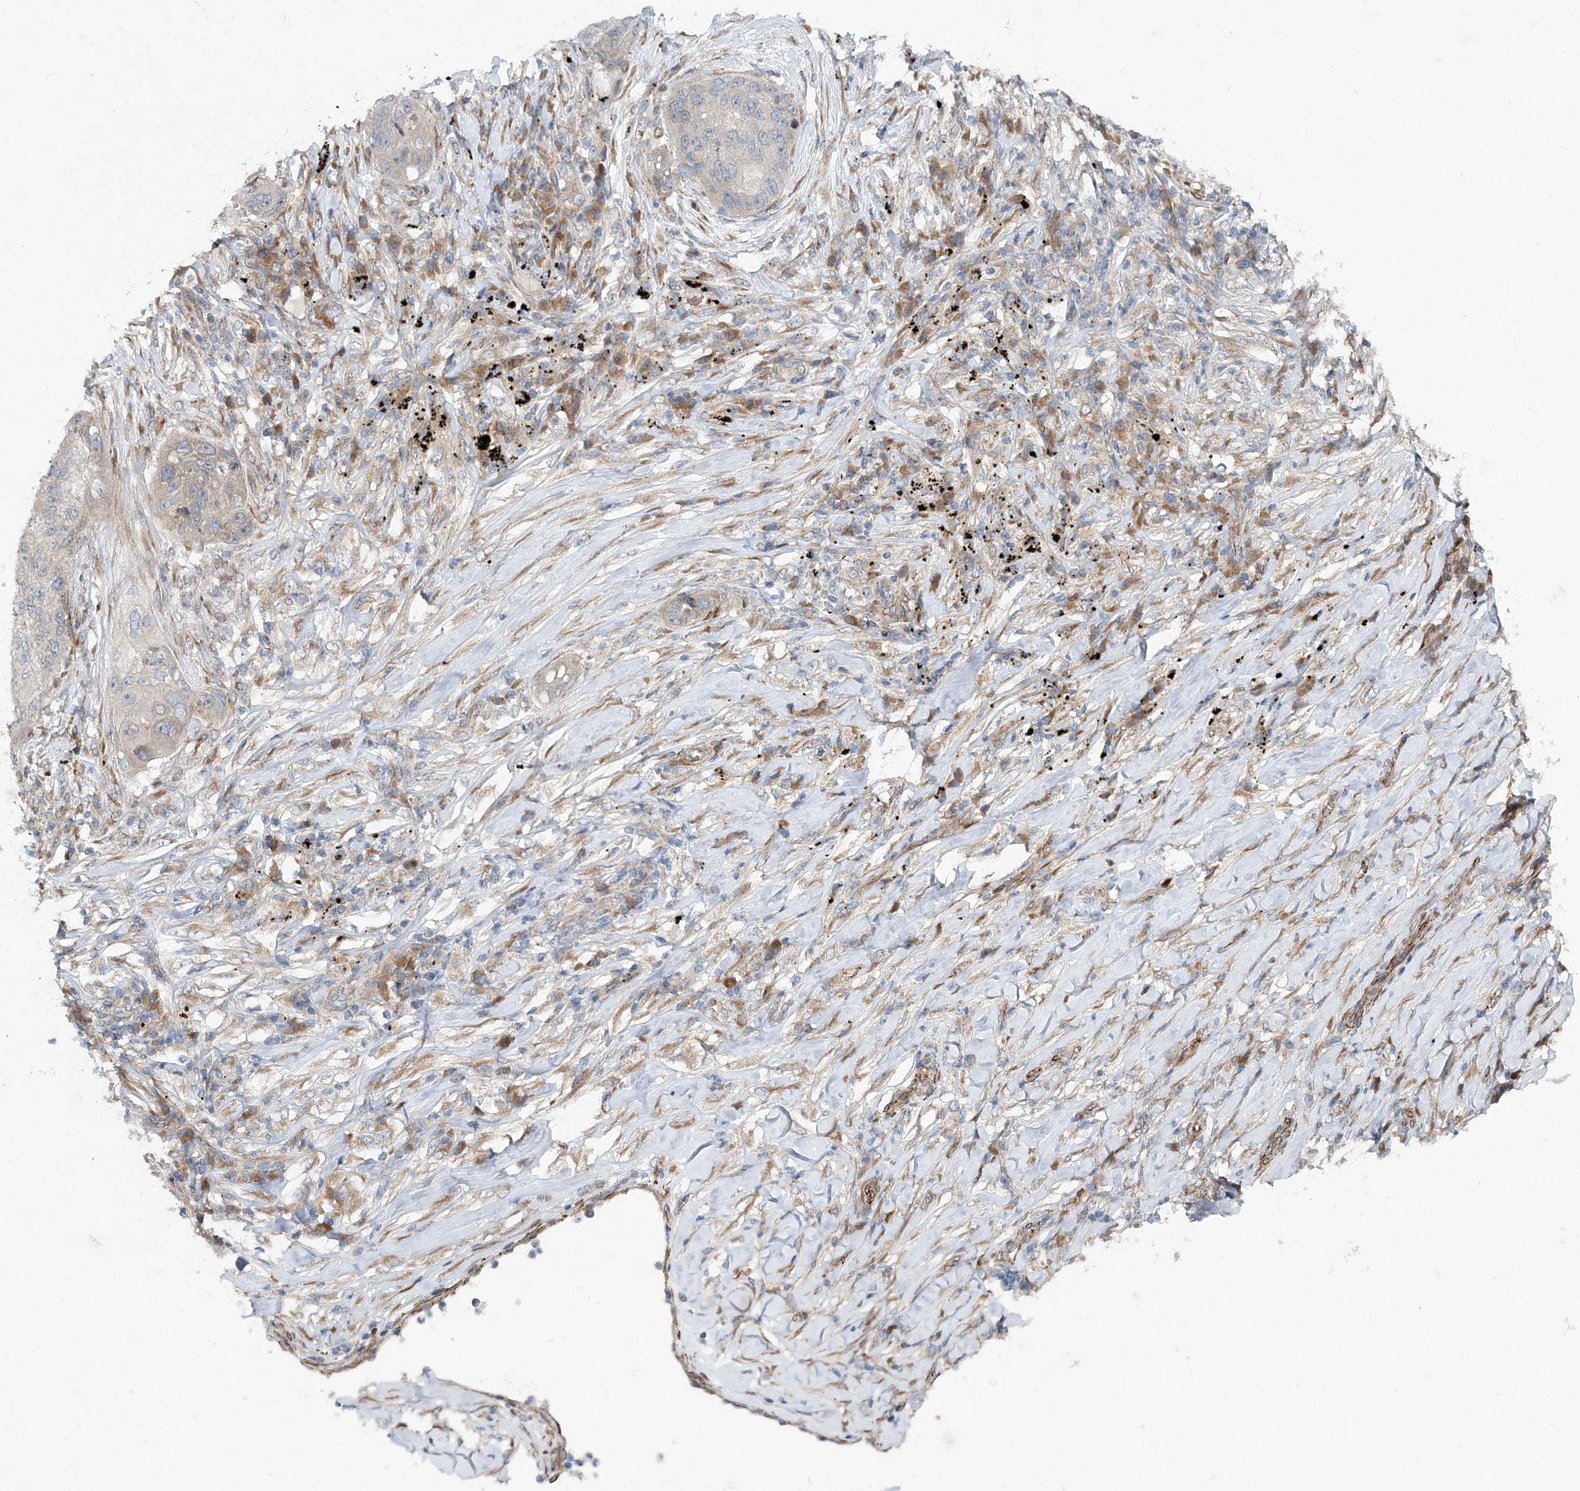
{"staining": {"intensity": "negative", "quantity": "none", "location": "none"}, "tissue": "lung cancer", "cell_type": "Tumor cells", "image_type": "cancer", "snomed": [{"axis": "morphology", "description": "Squamous cell carcinoma, NOS"}, {"axis": "topography", "description": "Lung"}], "caption": "An image of lung cancer (squamous cell carcinoma) stained for a protein shows no brown staining in tumor cells. The staining is performed using DAB (3,3'-diaminobenzidine) brown chromogen with nuclei counter-stained in using hematoxylin.", "gene": "NBAS", "patient": {"sex": "female", "age": 63}}